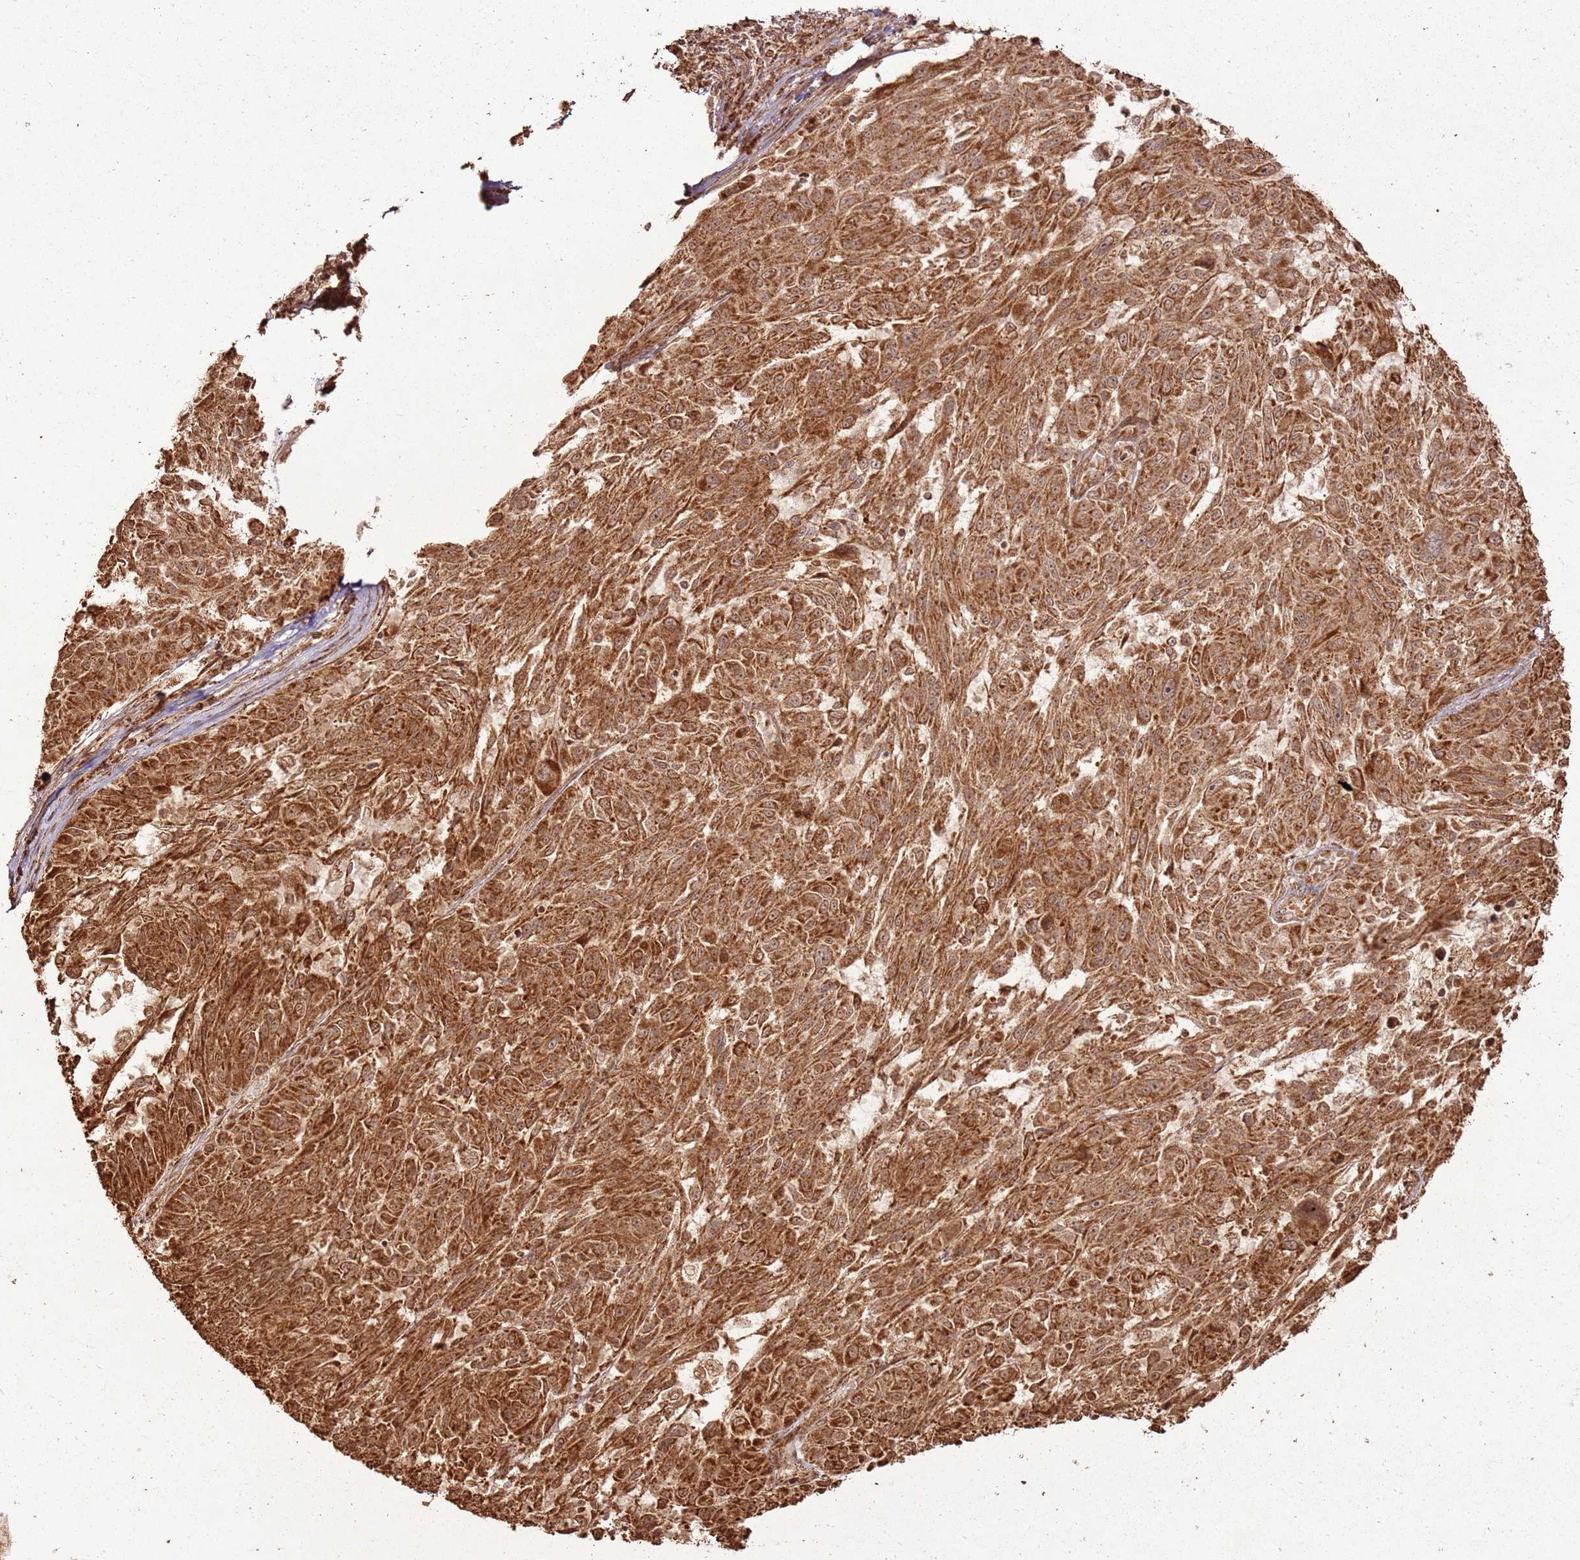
{"staining": {"intensity": "strong", "quantity": ">75%", "location": "cytoplasmic/membranous"}, "tissue": "melanoma", "cell_type": "Tumor cells", "image_type": "cancer", "snomed": [{"axis": "morphology", "description": "Malignant melanoma, NOS"}, {"axis": "topography", "description": "Skin"}], "caption": "IHC photomicrograph of human melanoma stained for a protein (brown), which demonstrates high levels of strong cytoplasmic/membranous positivity in approximately >75% of tumor cells.", "gene": "MRPS6", "patient": {"sex": "male", "age": 53}}